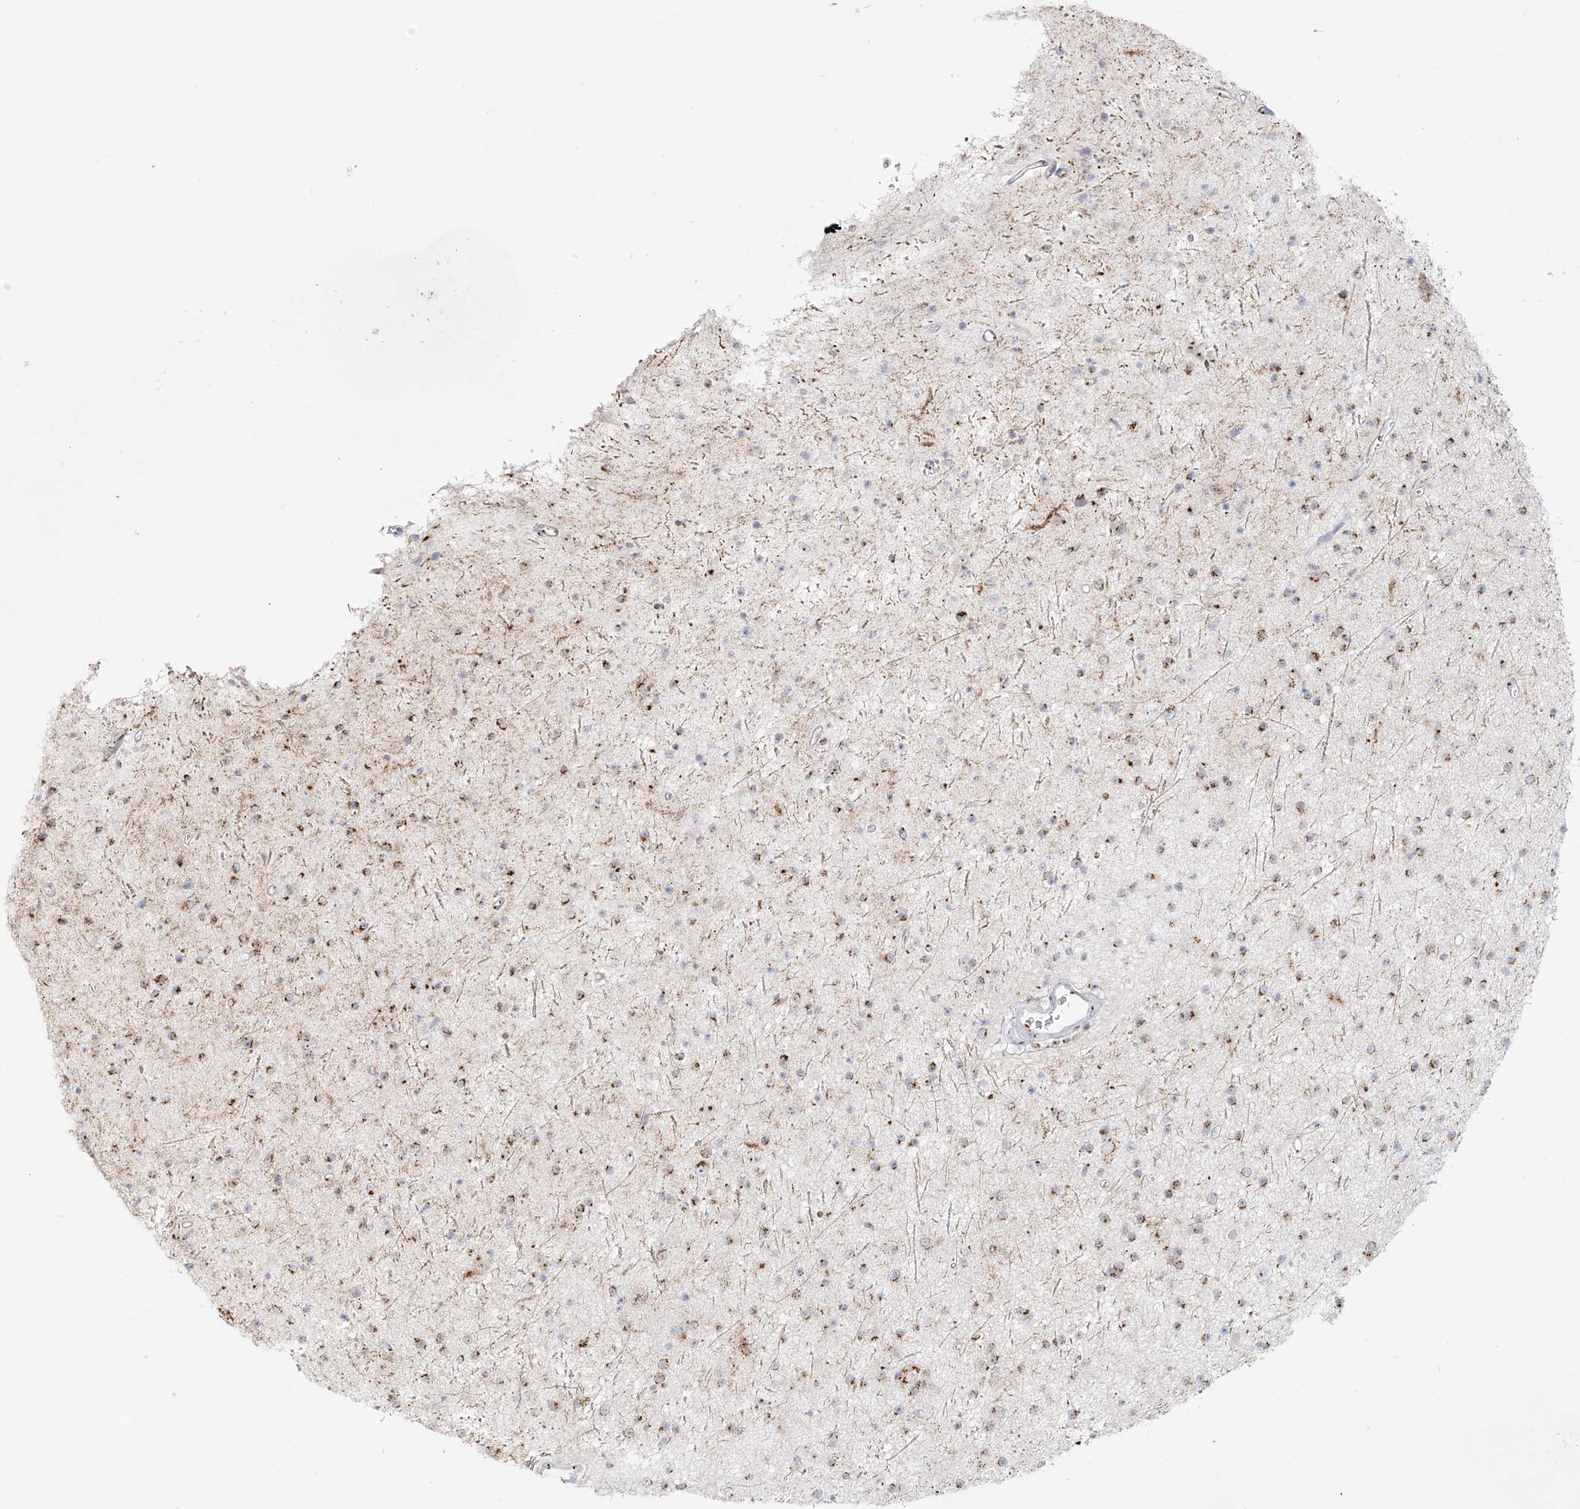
{"staining": {"intensity": "moderate", "quantity": "25%-75%", "location": "cytoplasmic/membranous"}, "tissue": "glioma", "cell_type": "Tumor cells", "image_type": "cancer", "snomed": [{"axis": "morphology", "description": "Glioma, malignant, Low grade"}, {"axis": "topography", "description": "Cerebral cortex"}], "caption": "Malignant glioma (low-grade) tissue displays moderate cytoplasmic/membranous expression in approximately 25%-75% of tumor cells The staining is performed using DAB (3,3'-diaminobenzidine) brown chromogen to label protein expression. The nuclei are counter-stained blue using hematoxylin.", "gene": "BSDC1", "patient": {"sex": "female", "age": 39}}